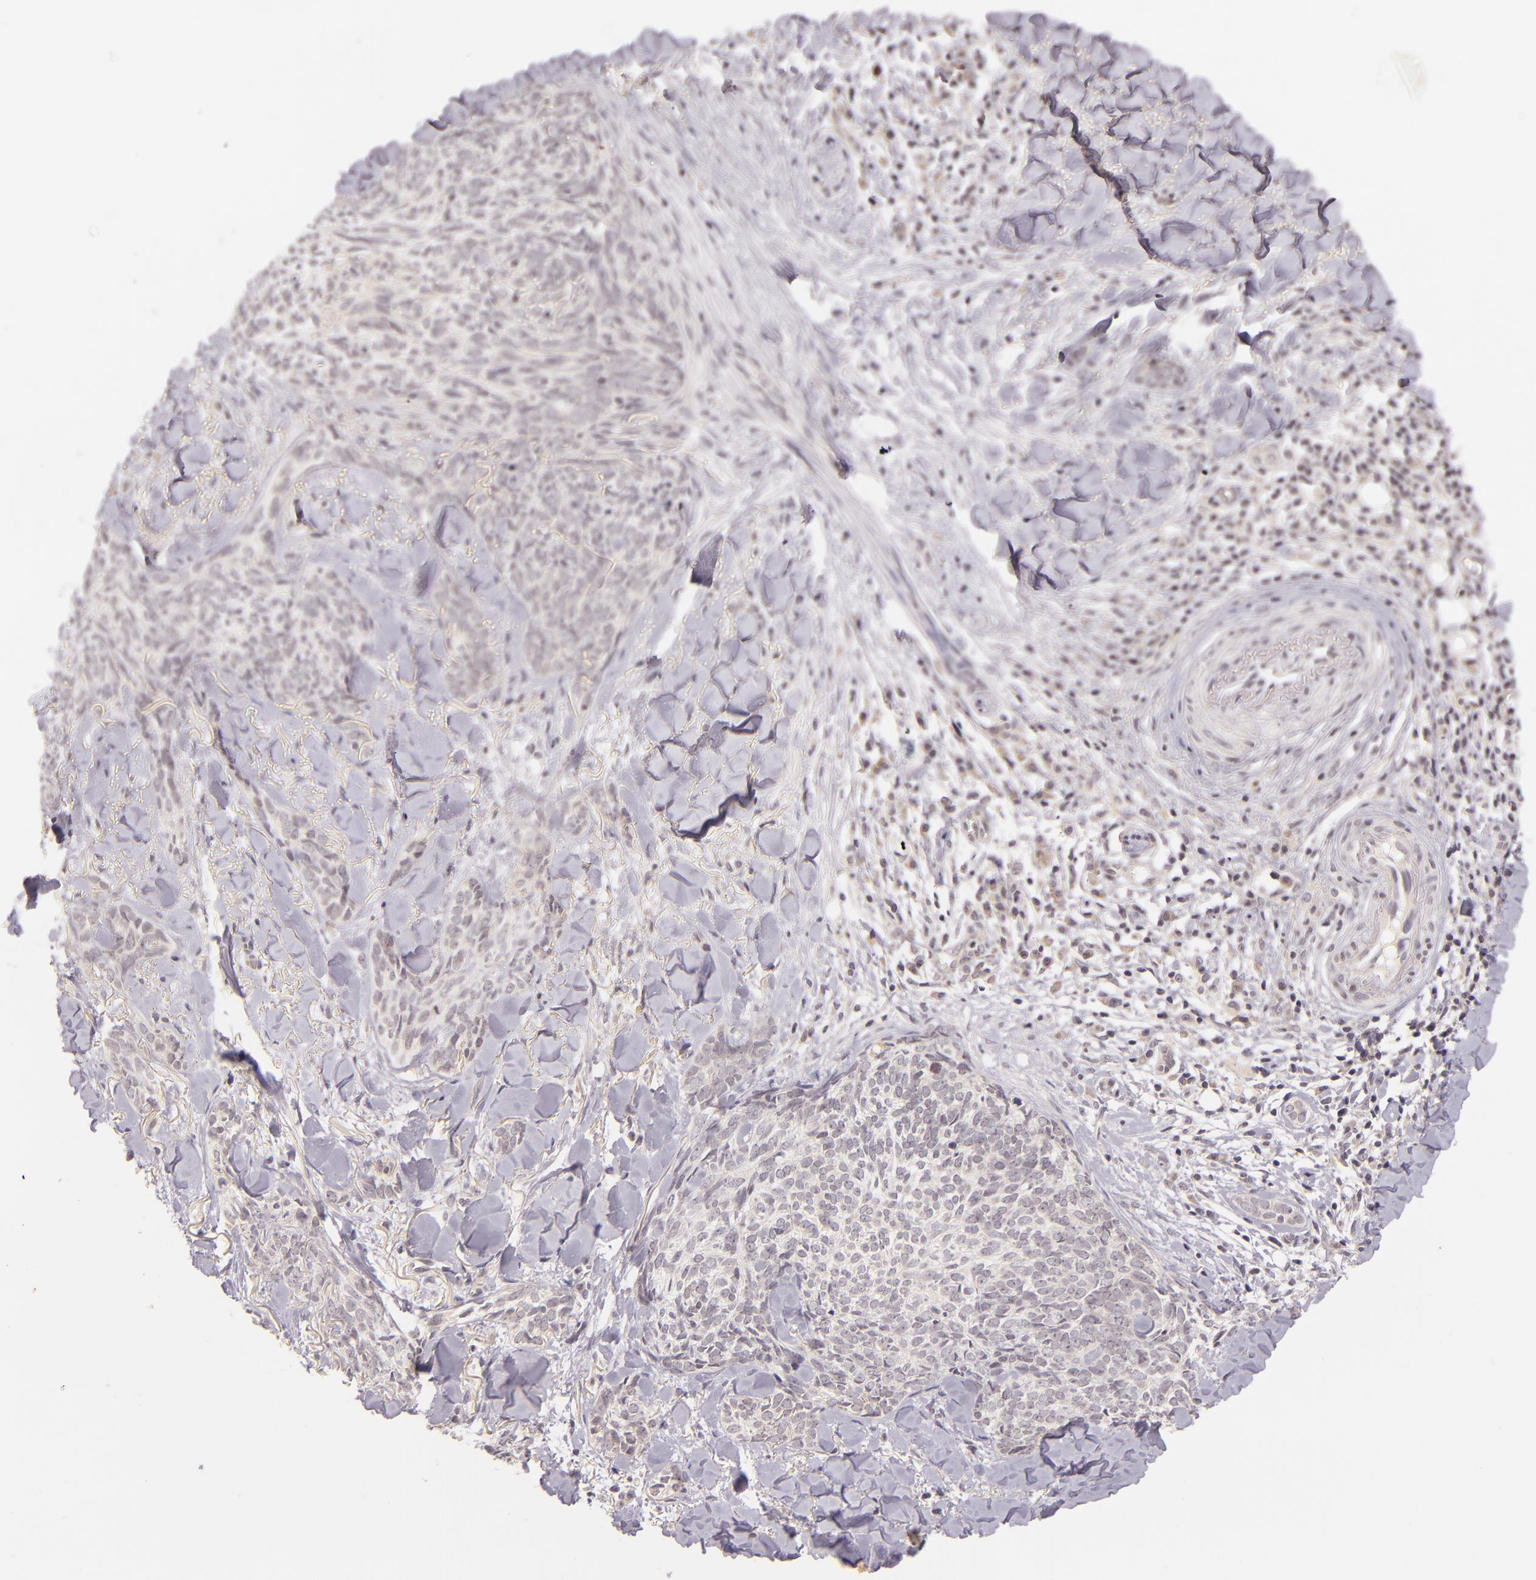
{"staining": {"intensity": "weak", "quantity": "<25%", "location": "cytoplasmic/membranous"}, "tissue": "skin cancer", "cell_type": "Tumor cells", "image_type": "cancer", "snomed": [{"axis": "morphology", "description": "Basal cell carcinoma"}, {"axis": "topography", "description": "Skin"}], "caption": "This is a micrograph of IHC staining of skin cancer, which shows no expression in tumor cells.", "gene": "CASP8", "patient": {"sex": "female", "age": 81}}